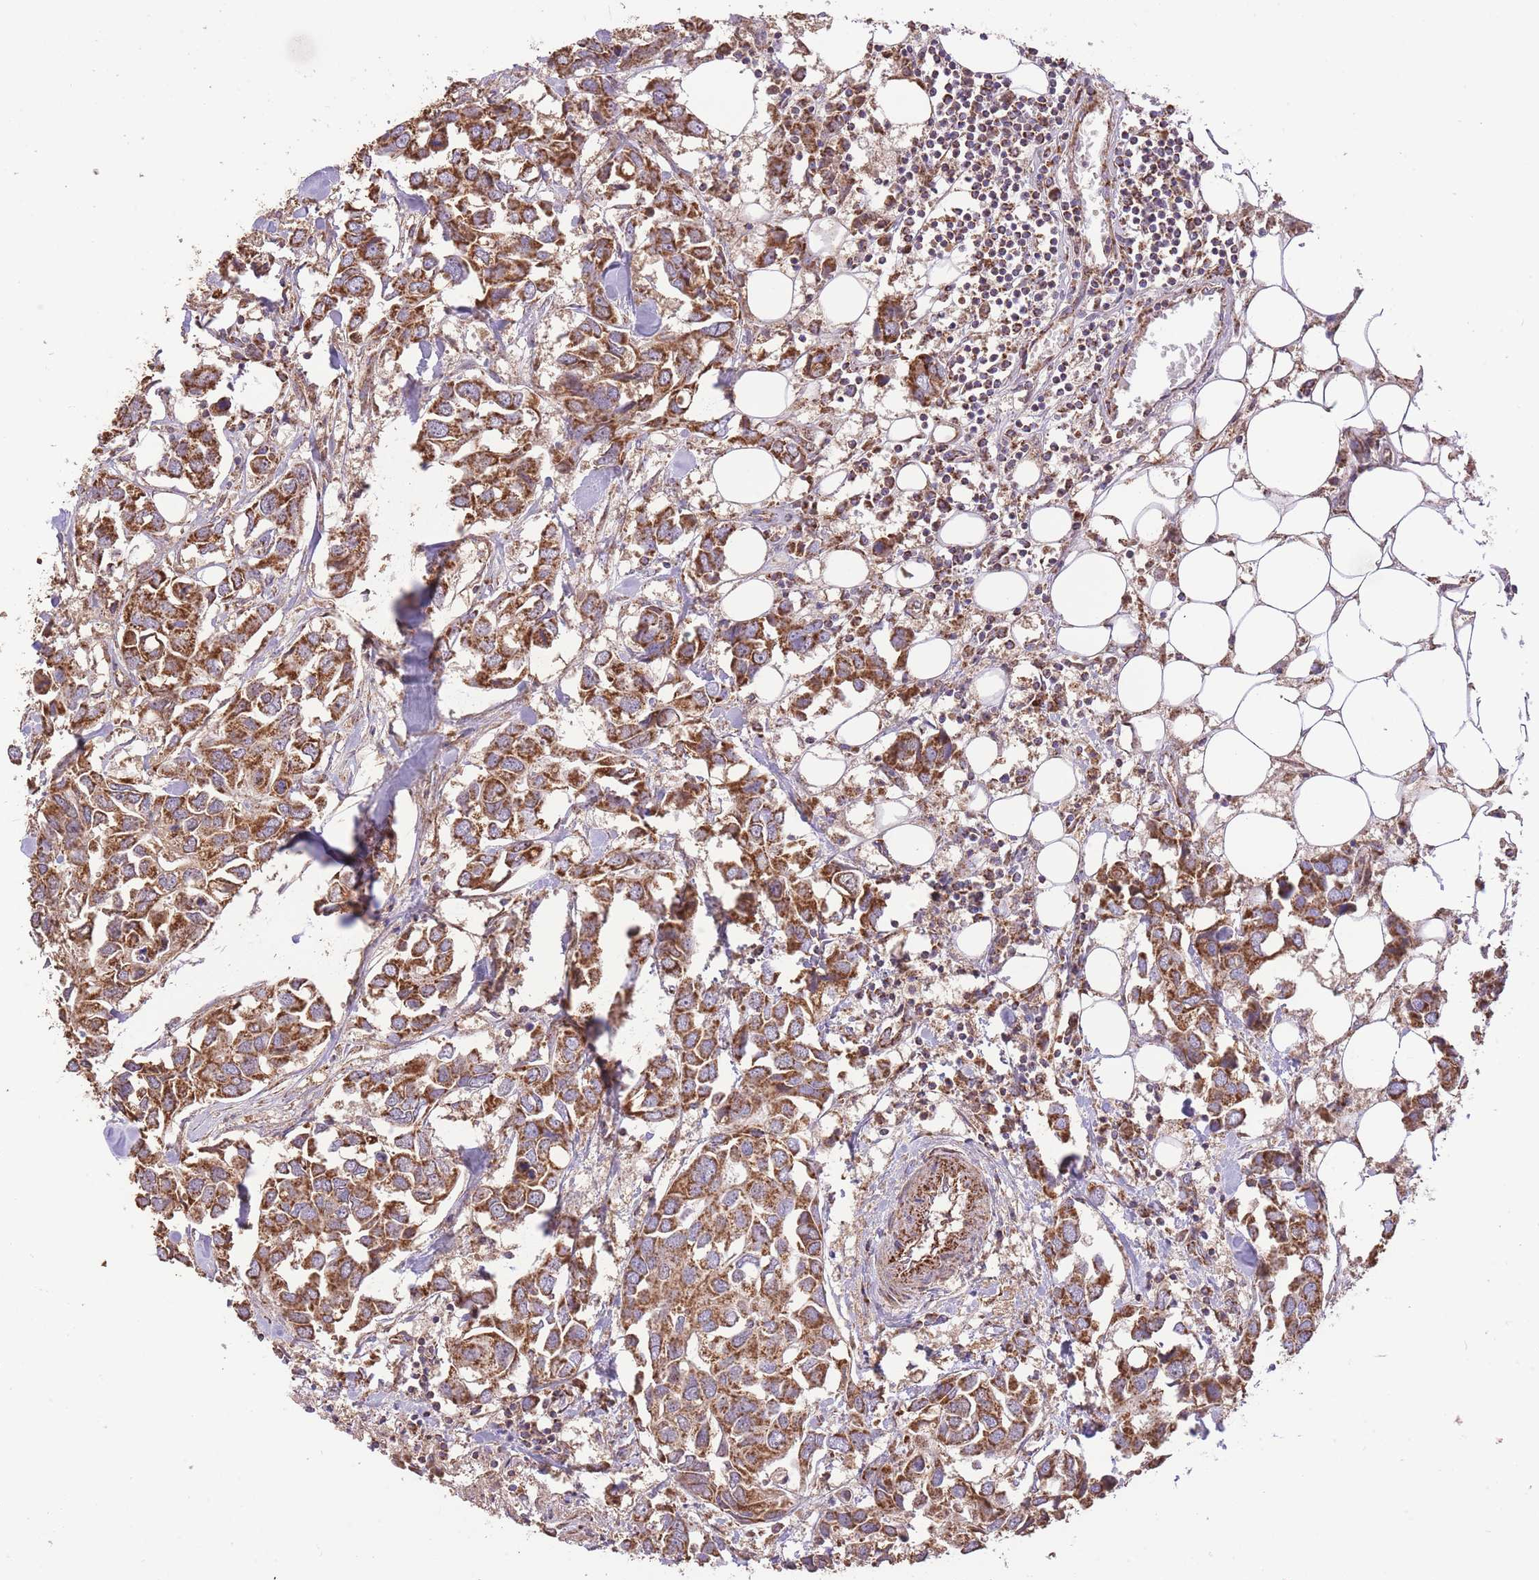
{"staining": {"intensity": "strong", "quantity": ">75%", "location": "cytoplasmic/membranous"}, "tissue": "breast cancer", "cell_type": "Tumor cells", "image_type": "cancer", "snomed": [{"axis": "morphology", "description": "Duct carcinoma"}, {"axis": "topography", "description": "Breast"}], "caption": "A high amount of strong cytoplasmic/membranous positivity is identified in approximately >75% of tumor cells in breast cancer tissue.", "gene": "PREP", "patient": {"sex": "female", "age": 83}}